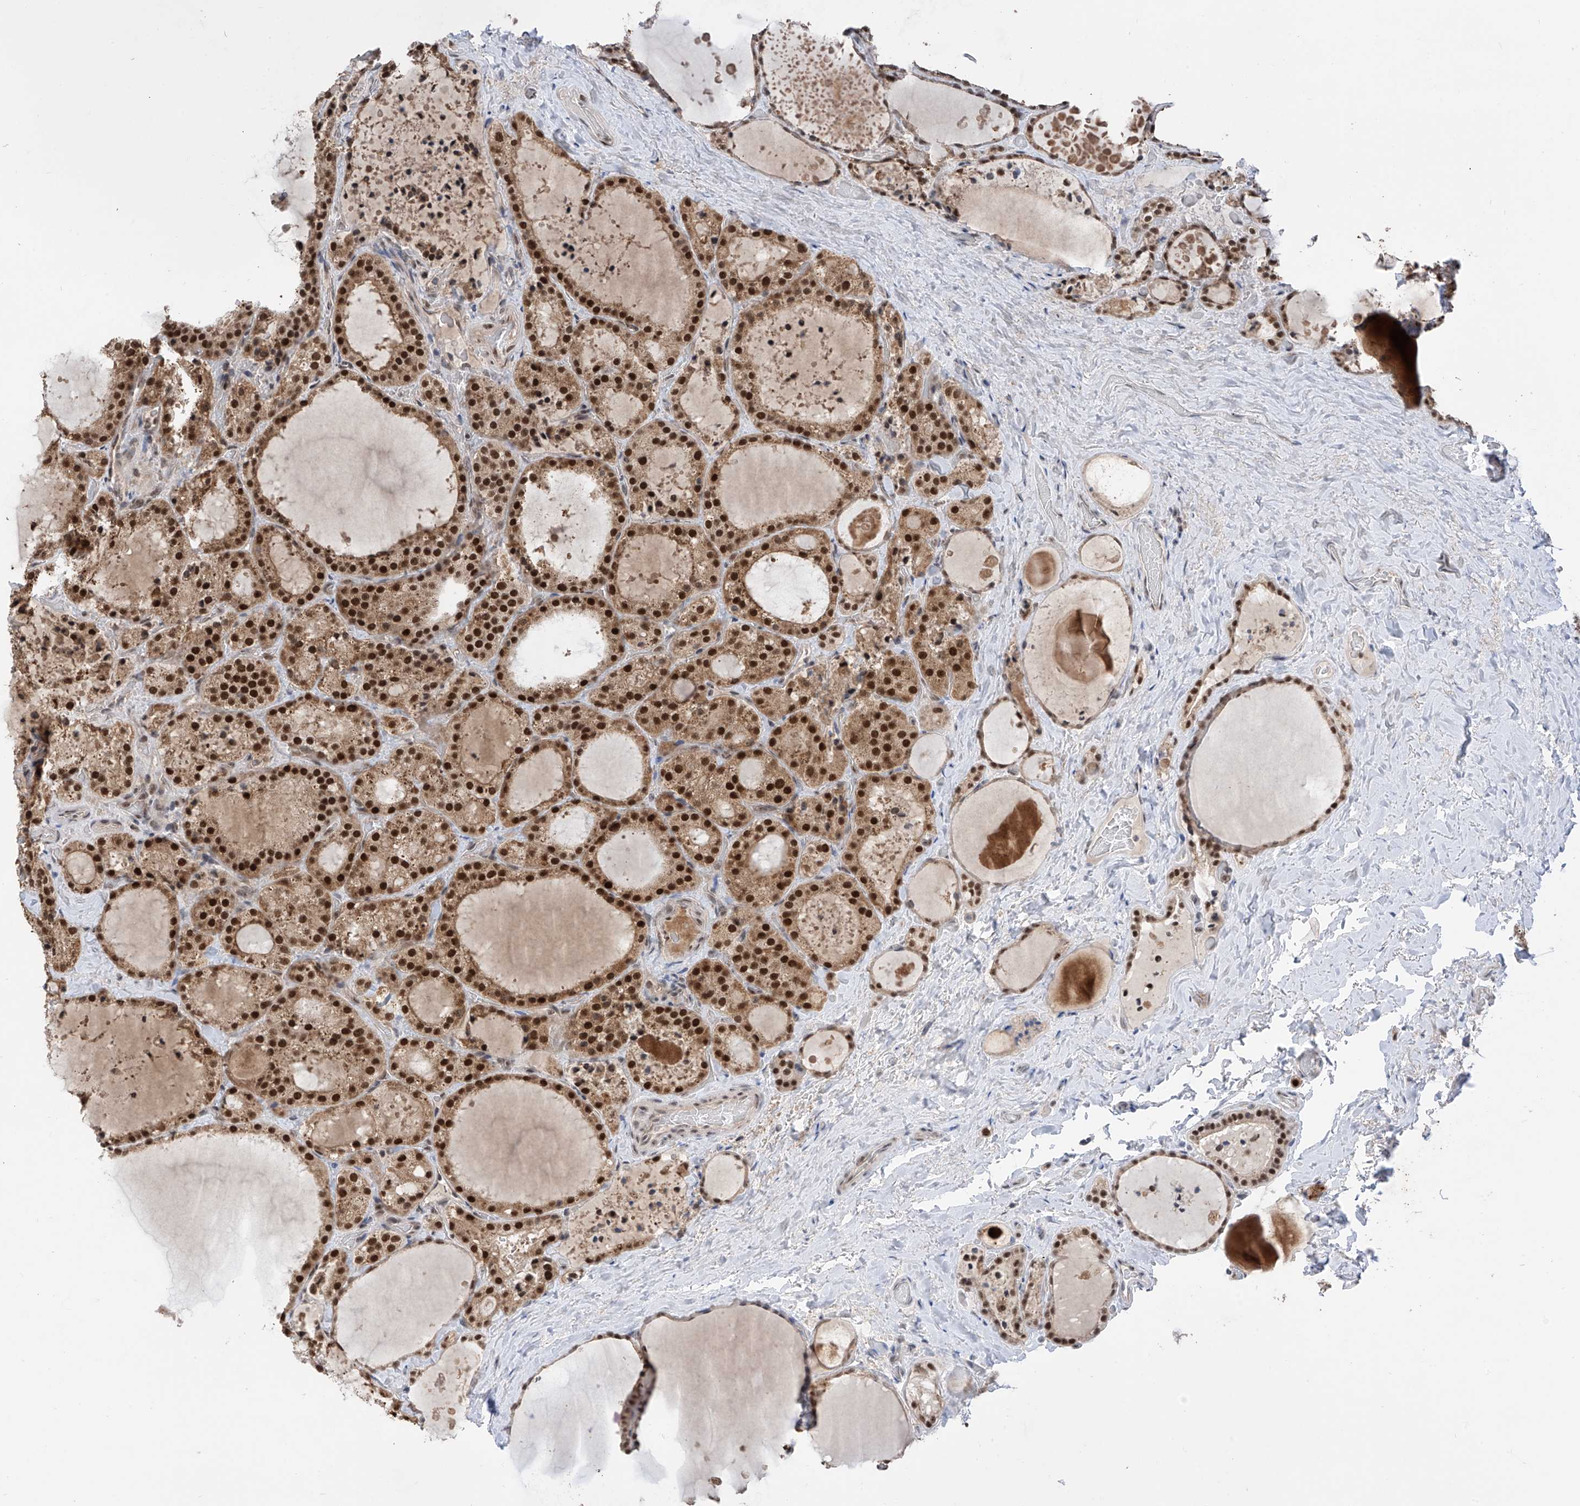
{"staining": {"intensity": "strong", "quantity": ">75%", "location": "nuclear"}, "tissue": "thyroid cancer", "cell_type": "Tumor cells", "image_type": "cancer", "snomed": [{"axis": "morphology", "description": "Papillary adenocarcinoma, NOS"}, {"axis": "topography", "description": "Thyroid gland"}], "caption": "Approximately >75% of tumor cells in human thyroid papillary adenocarcinoma reveal strong nuclear protein expression as visualized by brown immunohistochemical staining.", "gene": "RPAIN", "patient": {"sex": "male", "age": 77}}